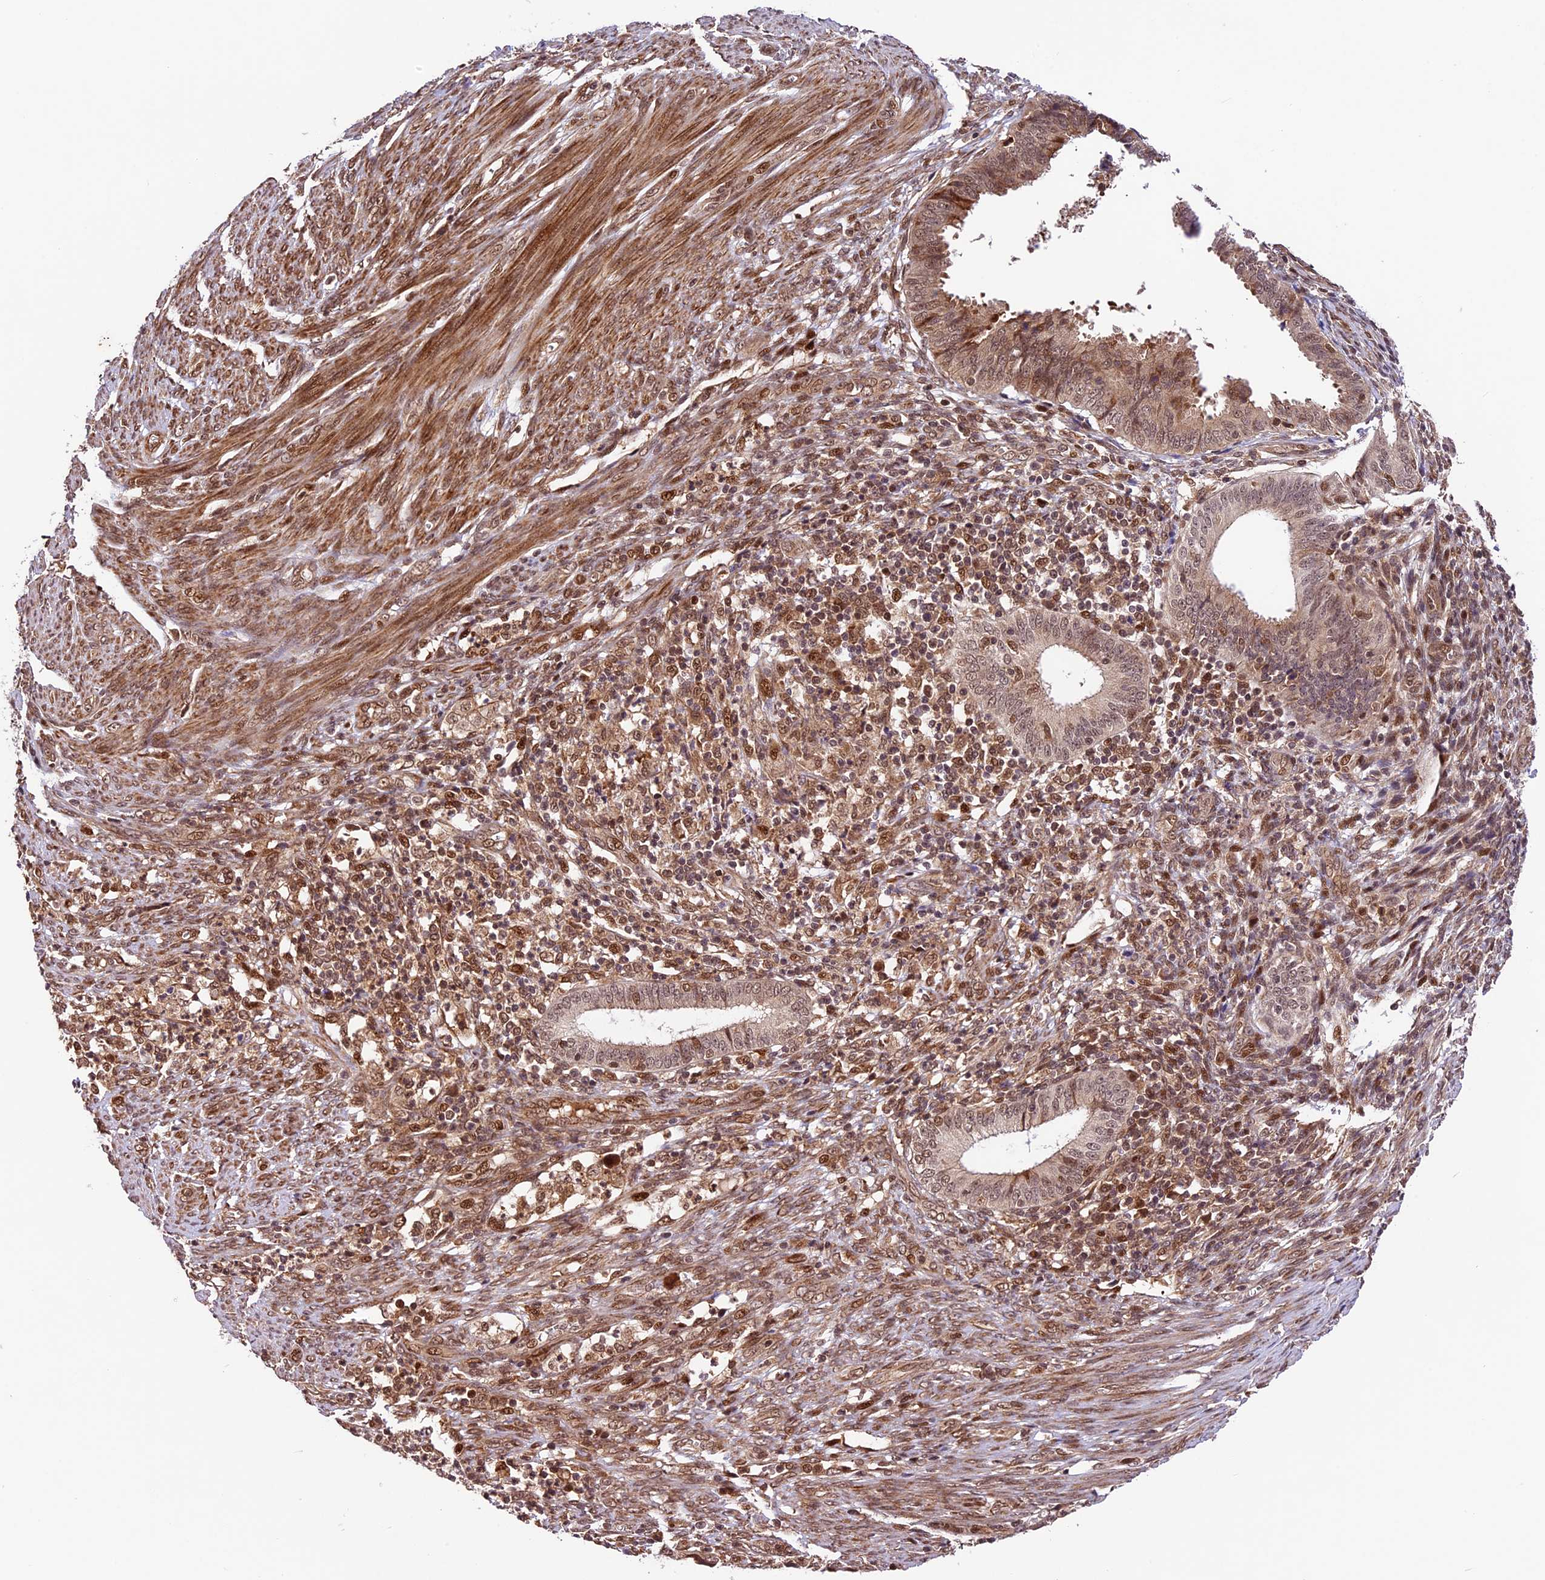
{"staining": {"intensity": "moderate", "quantity": "<25%", "location": "cytoplasmic/membranous,nuclear"}, "tissue": "endometrial cancer", "cell_type": "Tumor cells", "image_type": "cancer", "snomed": [{"axis": "morphology", "description": "Adenocarcinoma, NOS"}, {"axis": "topography", "description": "Endometrium"}], "caption": "A brown stain labels moderate cytoplasmic/membranous and nuclear positivity of a protein in human endometrial cancer (adenocarcinoma) tumor cells.", "gene": "DHX38", "patient": {"sex": "female", "age": 51}}